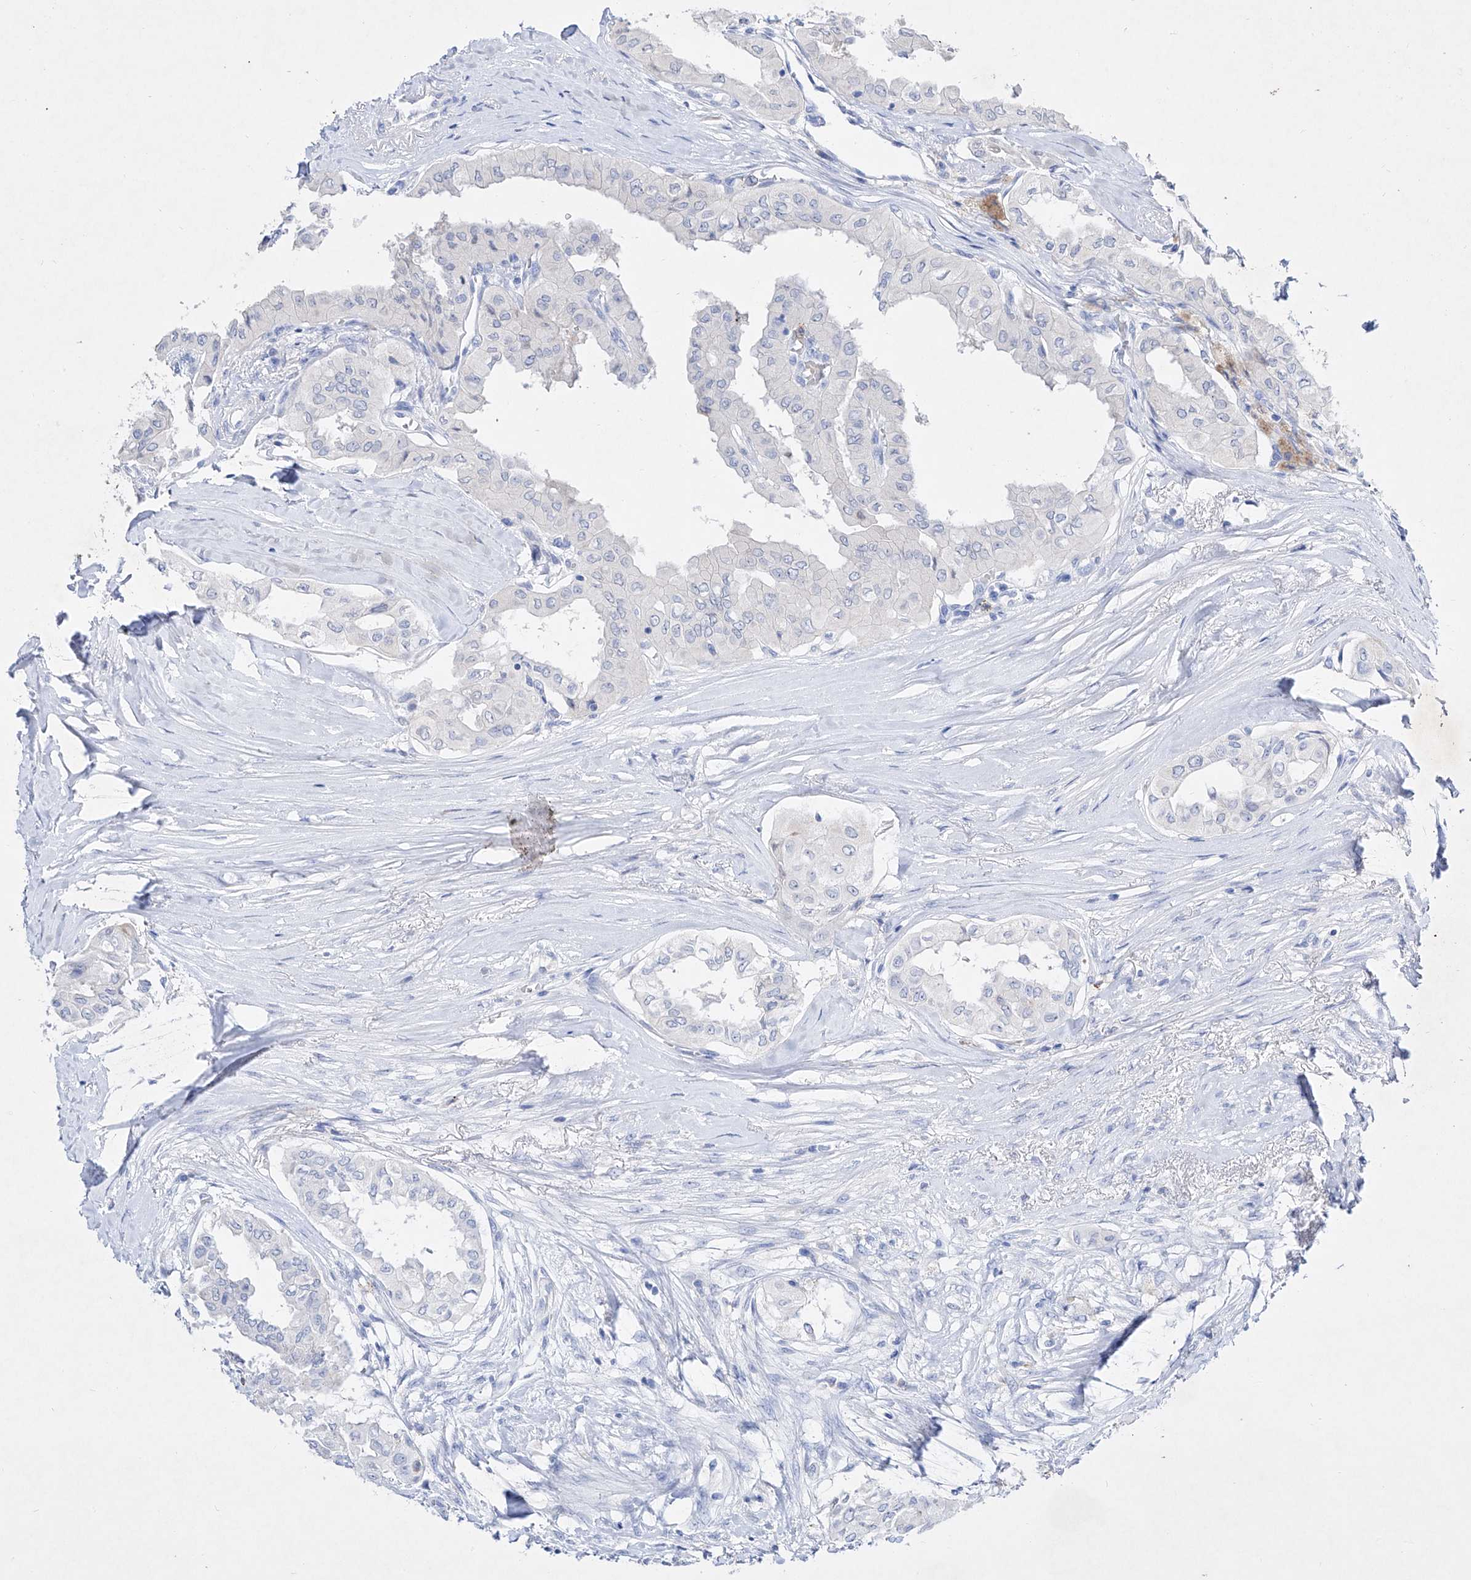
{"staining": {"intensity": "negative", "quantity": "none", "location": "none"}, "tissue": "thyroid cancer", "cell_type": "Tumor cells", "image_type": "cancer", "snomed": [{"axis": "morphology", "description": "Papillary adenocarcinoma, NOS"}, {"axis": "topography", "description": "Thyroid gland"}], "caption": "This is an immunohistochemistry (IHC) photomicrograph of thyroid cancer (papillary adenocarcinoma). There is no positivity in tumor cells.", "gene": "TM7SF2", "patient": {"sex": "female", "age": 59}}